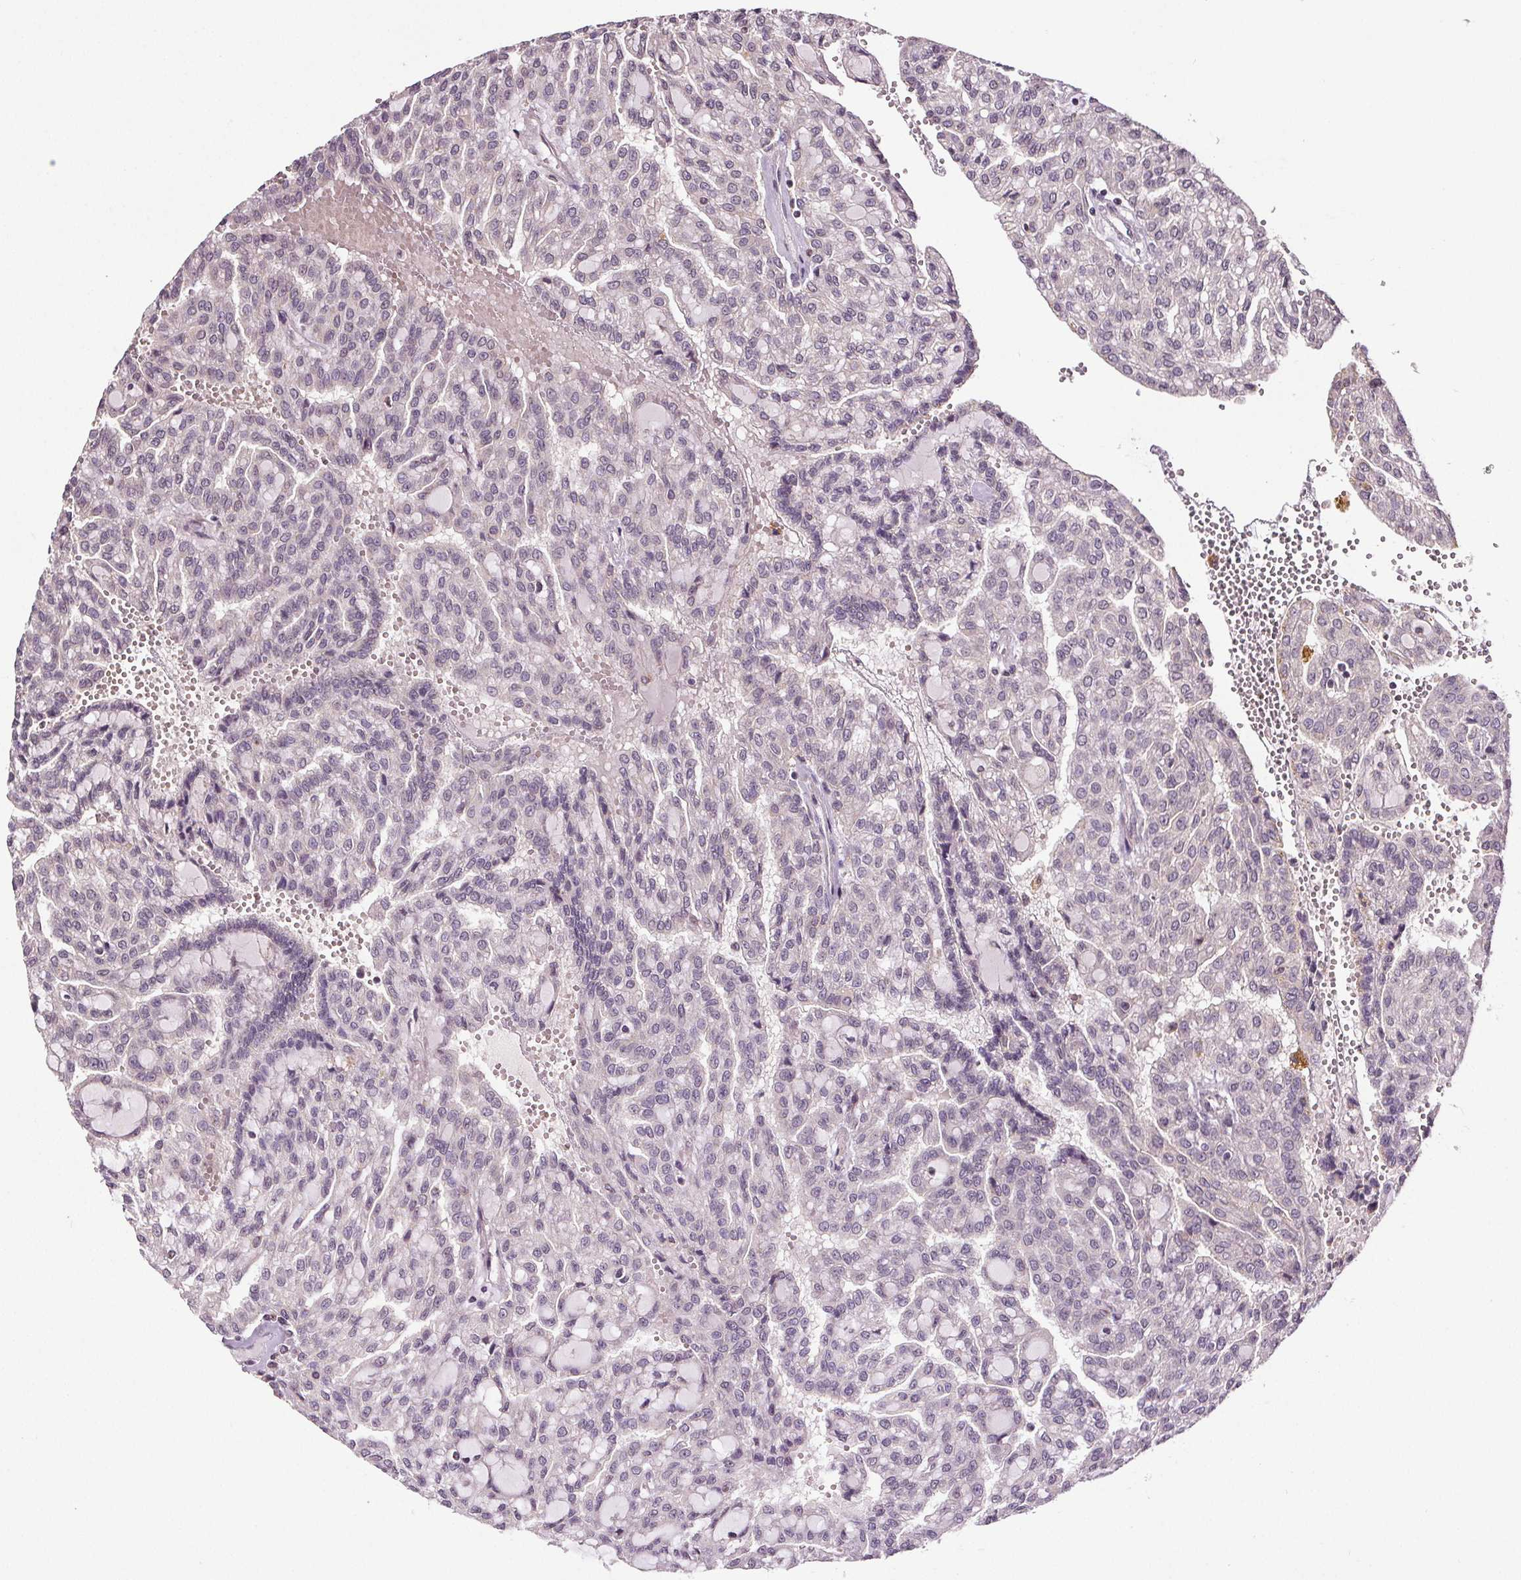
{"staining": {"intensity": "negative", "quantity": "none", "location": "none"}, "tissue": "renal cancer", "cell_type": "Tumor cells", "image_type": "cancer", "snomed": [{"axis": "morphology", "description": "Adenocarcinoma, NOS"}, {"axis": "topography", "description": "Kidney"}], "caption": "Tumor cells show no significant expression in renal cancer. Brightfield microscopy of immunohistochemistry (IHC) stained with DAB (brown) and hematoxylin (blue), captured at high magnification.", "gene": "EPHB3", "patient": {"sex": "male", "age": 63}}